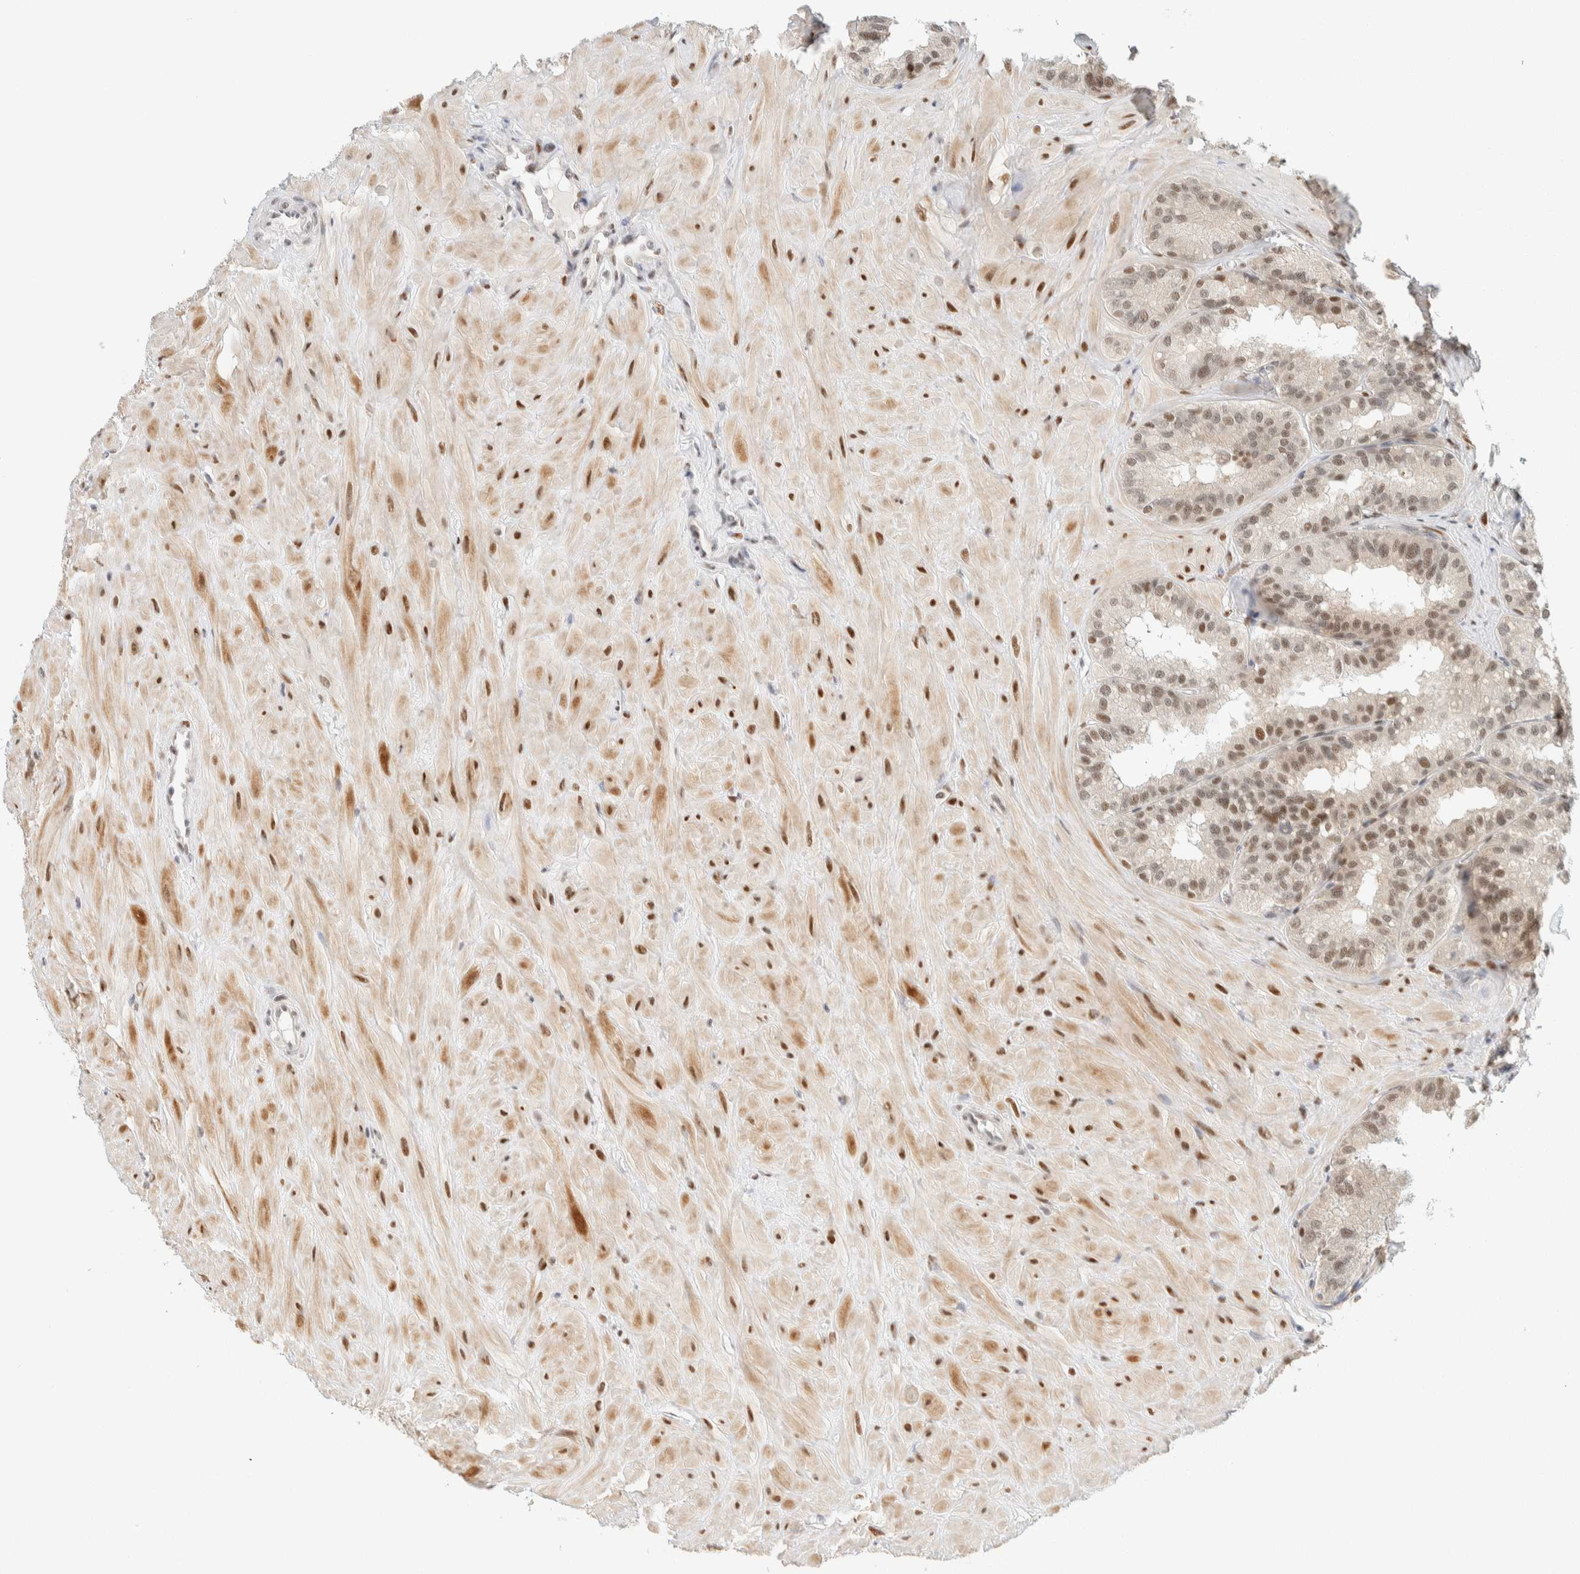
{"staining": {"intensity": "moderate", "quantity": "25%-75%", "location": "cytoplasmic/membranous,nuclear"}, "tissue": "seminal vesicle", "cell_type": "Glandular cells", "image_type": "normal", "snomed": [{"axis": "morphology", "description": "Normal tissue, NOS"}, {"axis": "topography", "description": "Prostate"}, {"axis": "topography", "description": "Seminal veicle"}], "caption": "Glandular cells display moderate cytoplasmic/membranous,nuclear staining in about 25%-75% of cells in benign seminal vesicle. The protein is stained brown, and the nuclei are stained in blue (DAB IHC with brightfield microscopy, high magnification).", "gene": "ZNF683", "patient": {"sex": "male", "age": 51}}